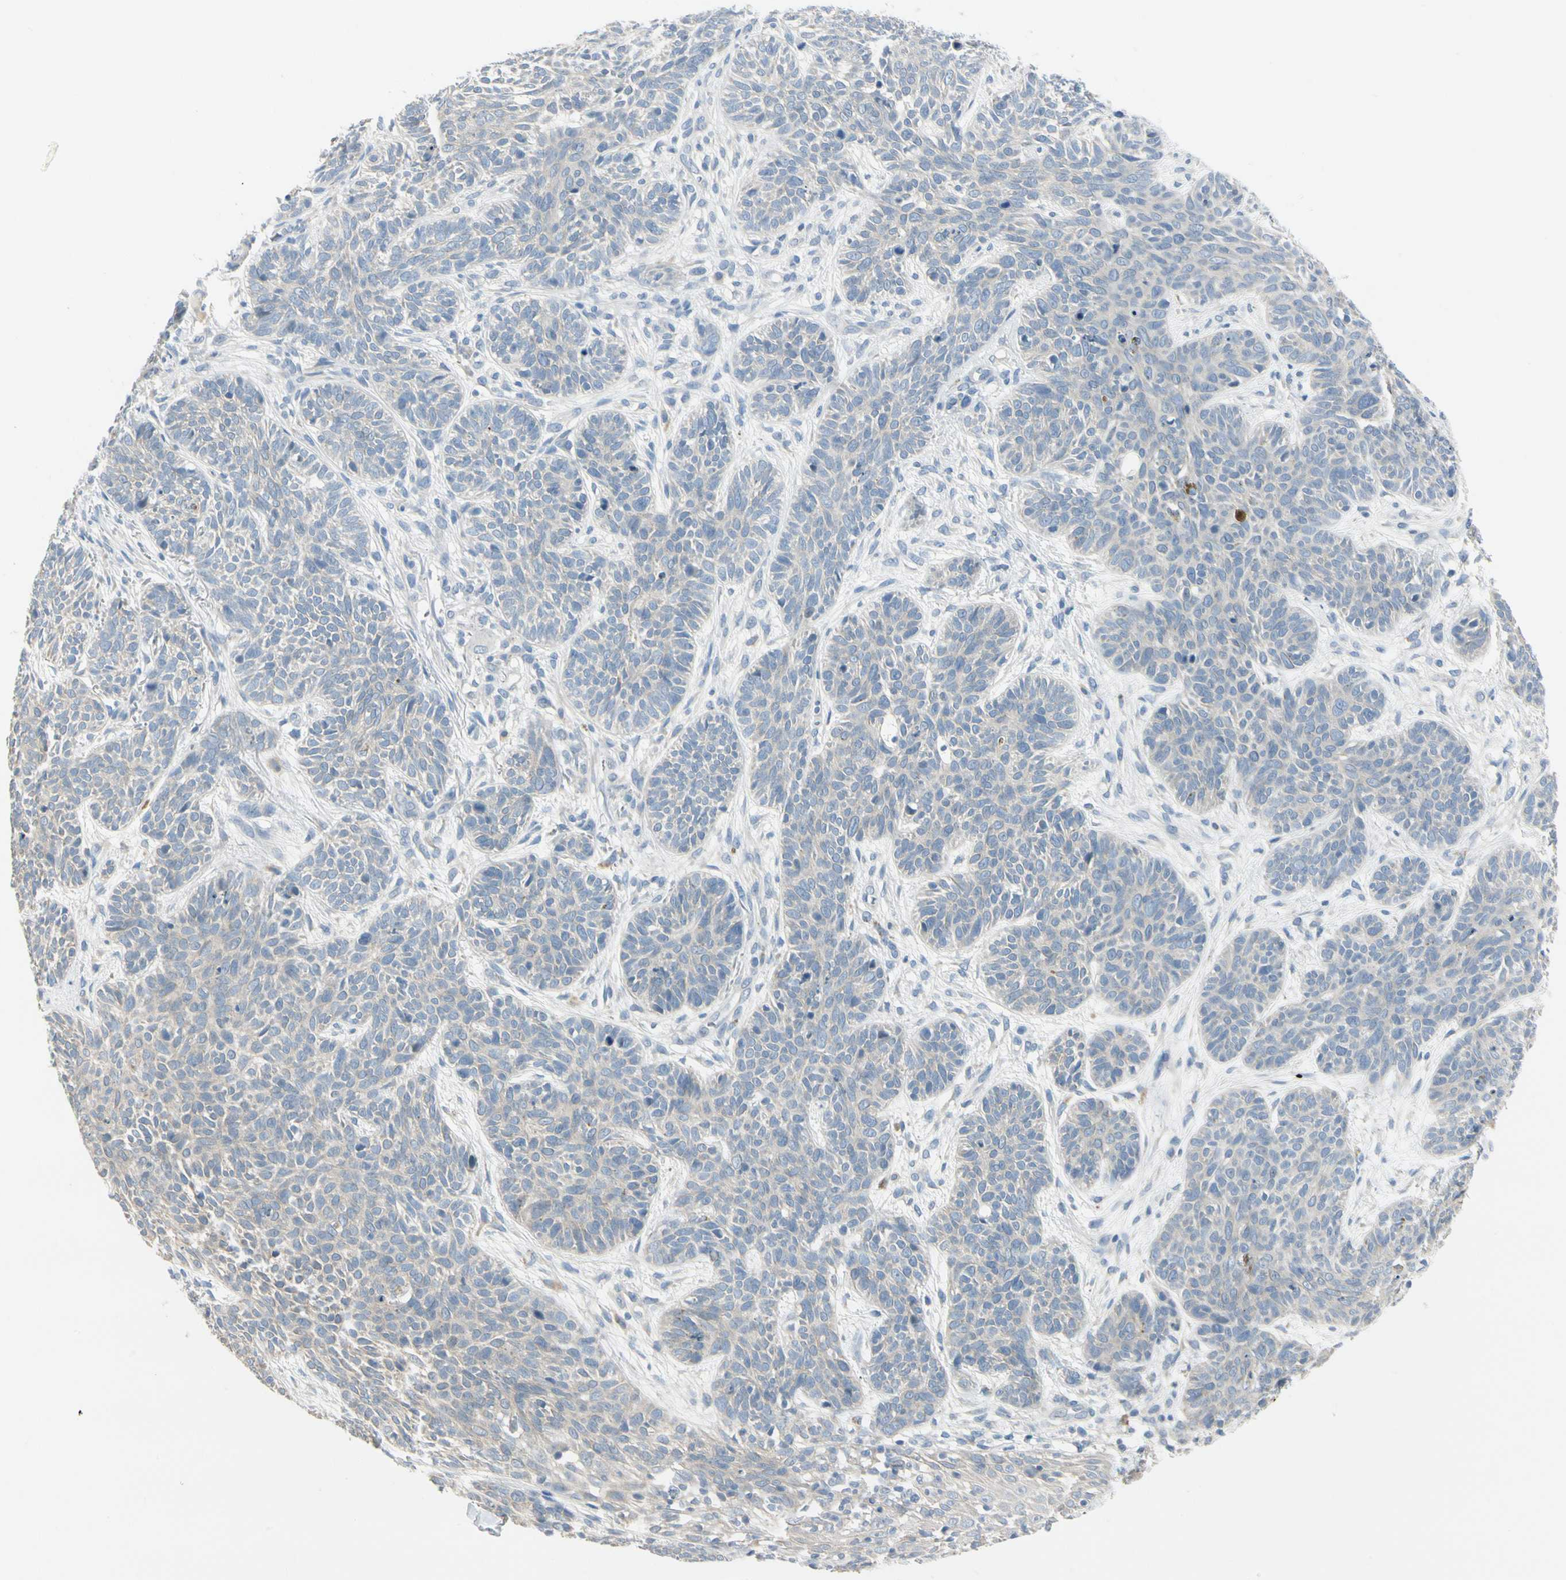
{"staining": {"intensity": "negative", "quantity": "none", "location": "none"}, "tissue": "skin cancer", "cell_type": "Tumor cells", "image_type": "cancer", "snomed": [{"axis": "morphology", "description": "Normal tissue, NOS"}, {"axis": "morphology", "description": "Basal cell carcinoma"}, {"axis": "topography", "description": "Skin"}], "caption": "Human basal cell carcinoma (skin) stained for a protein using immunohistochemistry displays no staining in tumor cells.", "gene": "SPINK4", "patient": {"sex": "male", "age": 52}}